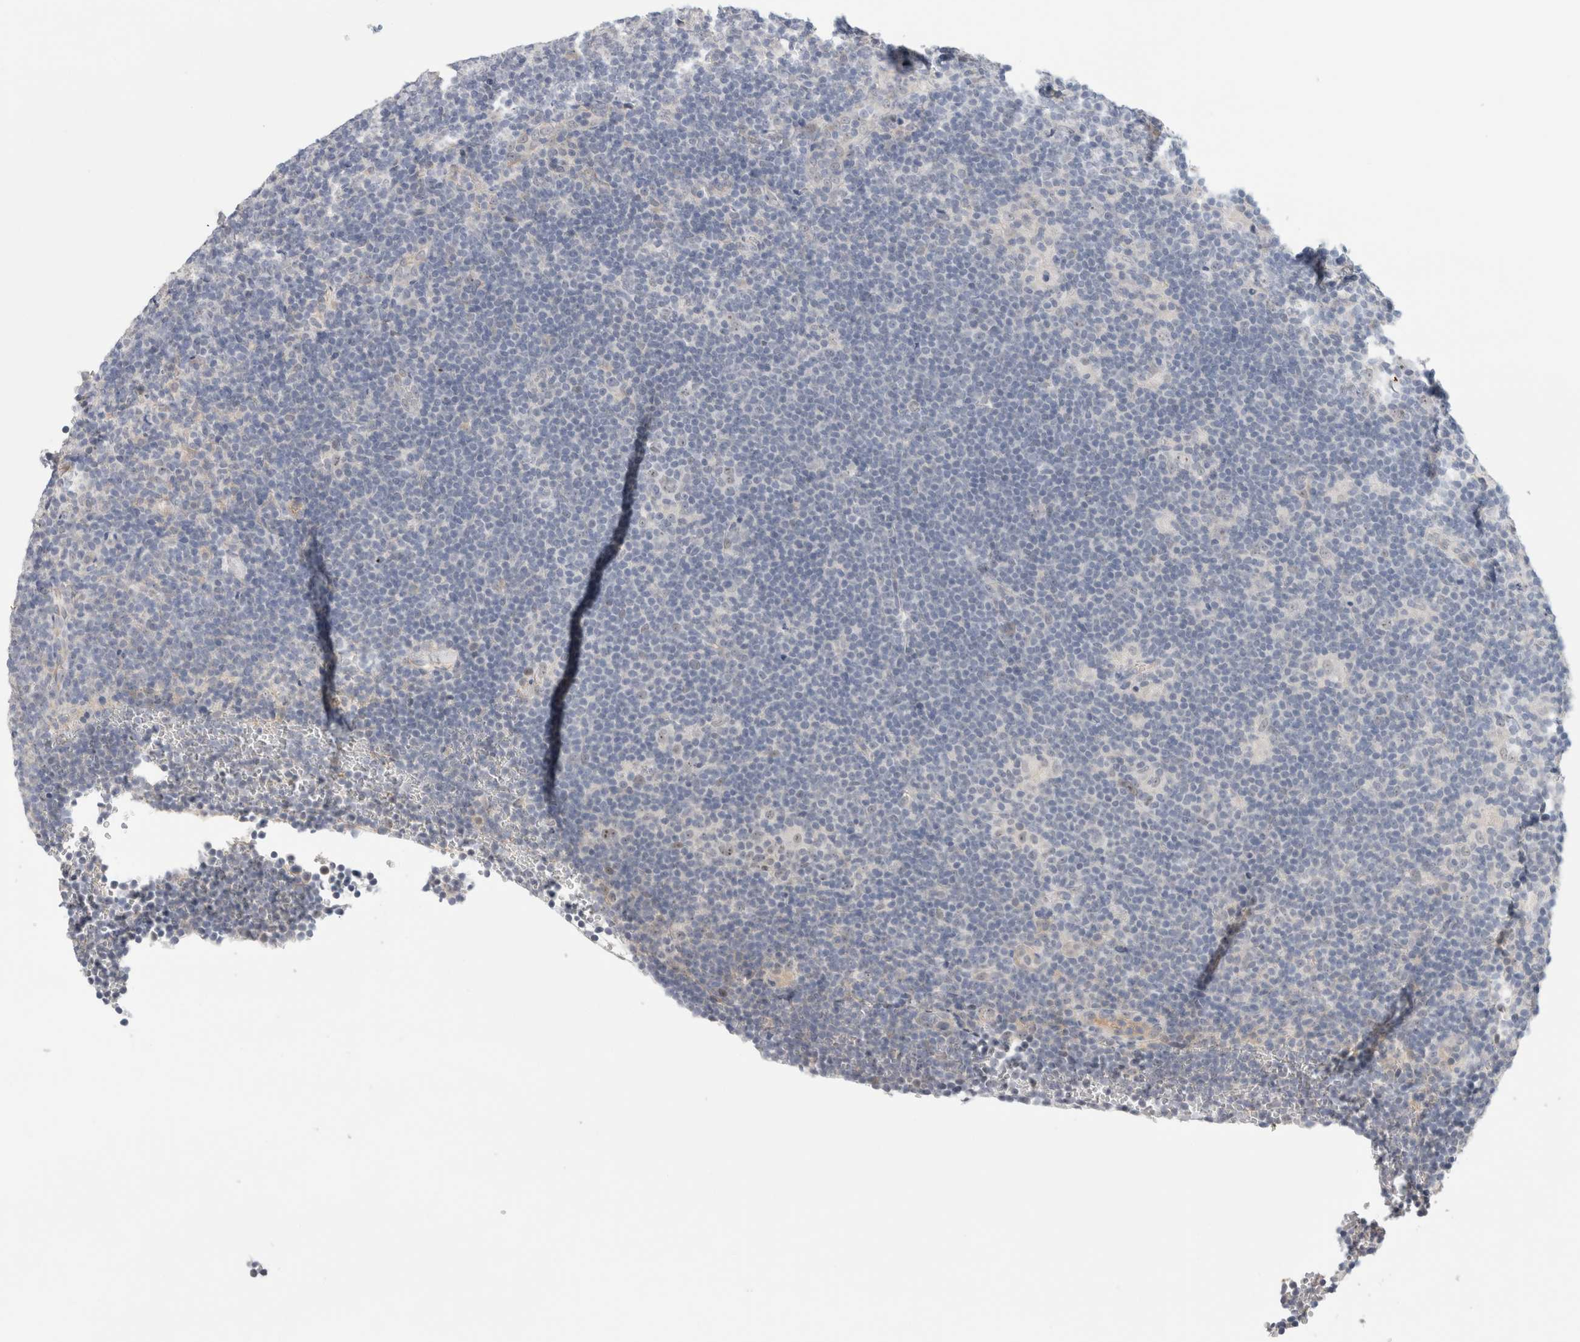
{"staining": {"intensity": "negative", "quantity": "none", "location": "none"}, "tissue": "lymphoma", "cell_type": "Tumor cells", "image_type": "cancer", "snomed": [{"axis": "morphology", "description": "Hodgkin's disease, NOS"}, {"axis": "topography", "description": "Lymph node"}], "caption": "A photomicrograph of human Hodgkin's disease is negative for staining in tumor cells.", "gene": "HCN3", "patient": {"sex": "female", "age": 57}}